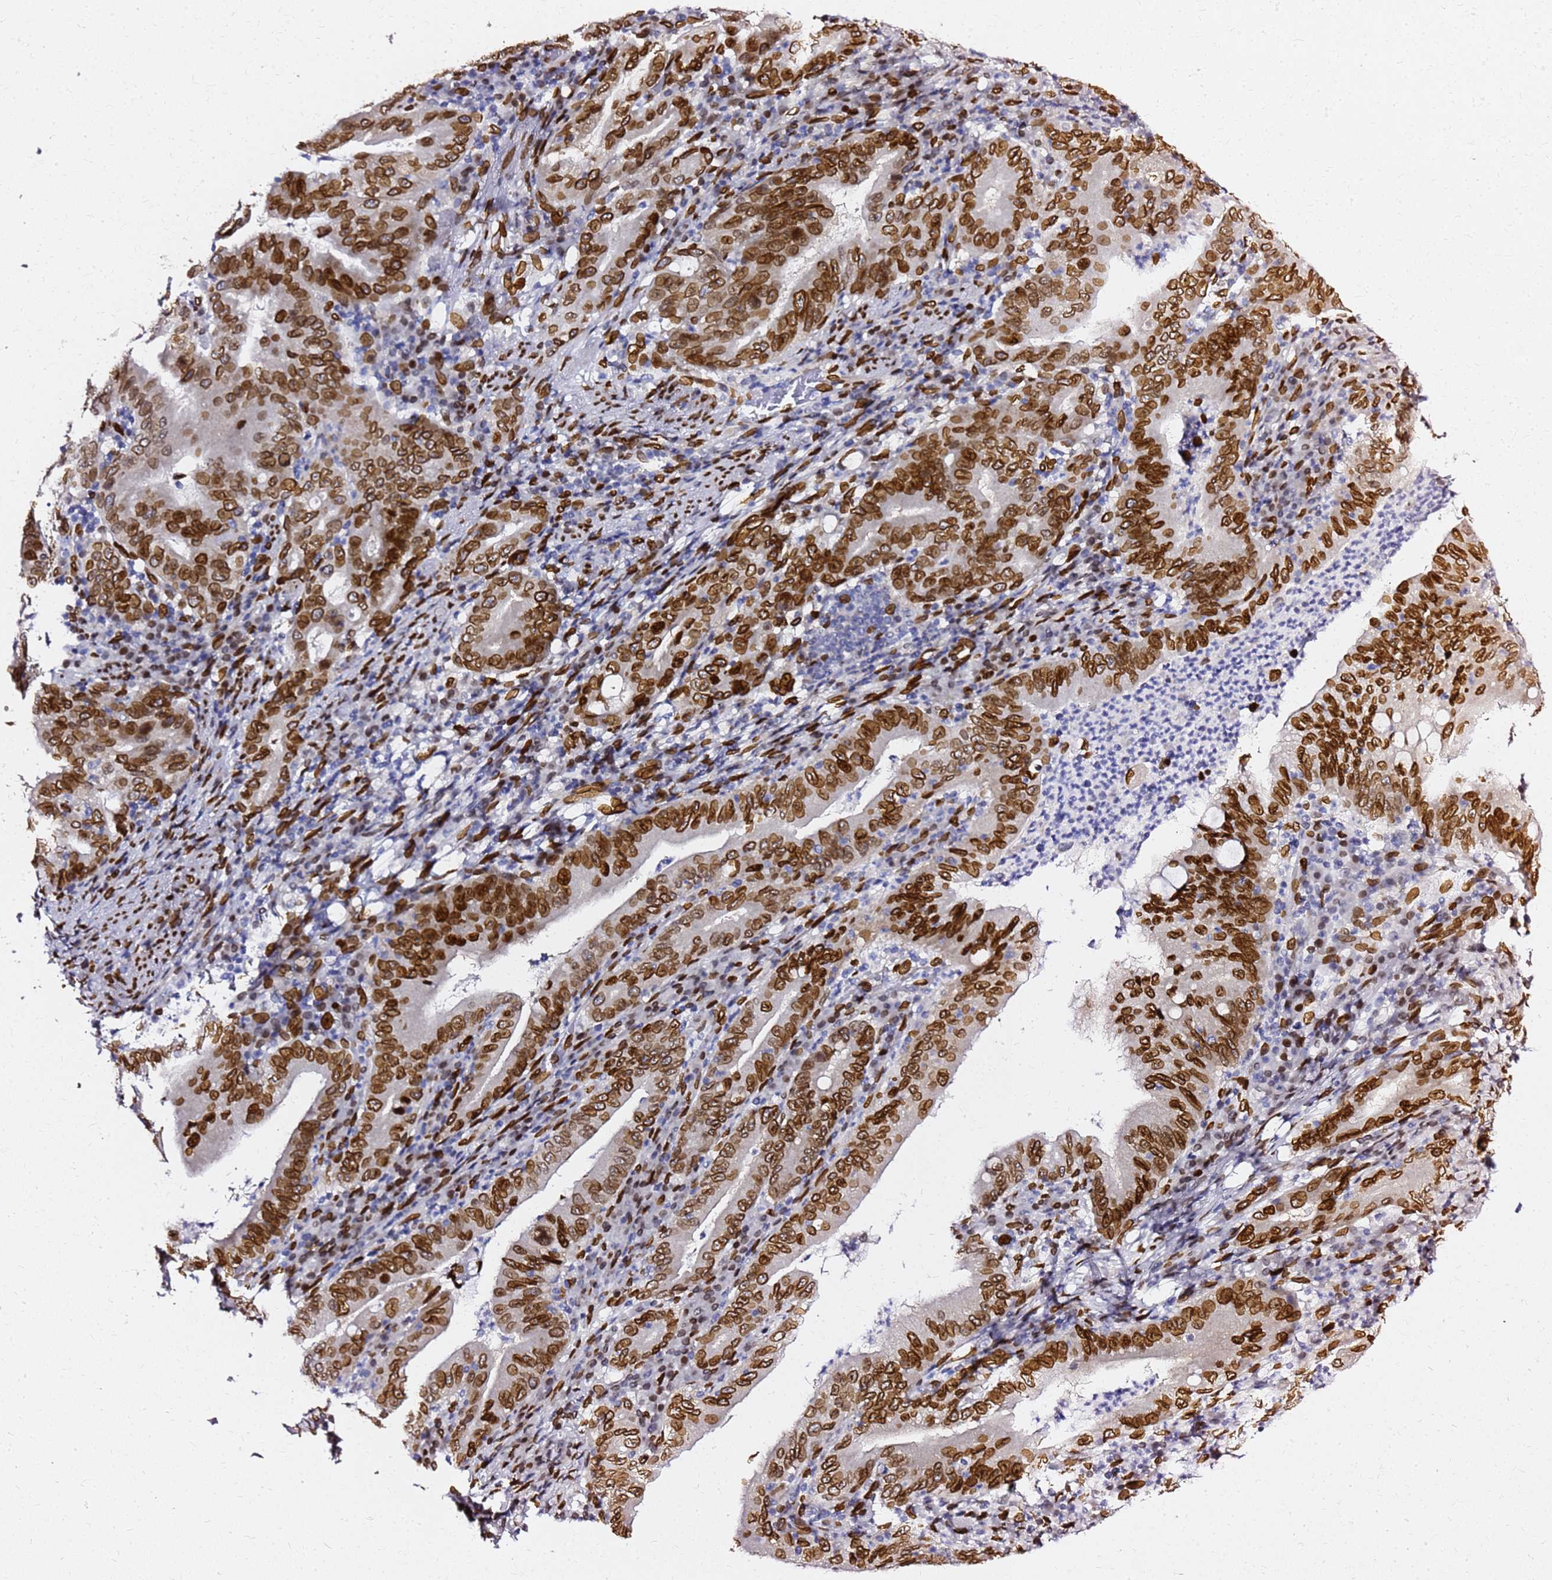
{"staining": {"intensity": "strong", "quantity": ">75%", "location": "cytoplasmic/membranous,nuclear"}, "tissue": "stomach cancer", "cell_type": "Tumor cells", "image_type": "cancer", "snomed": [{"axis": "morphology", "description": "Normal tissue, NOS"}, {"axis": "morphology", "description": "Adenocarcinoma, NOS"}, {"axis": "topography", "description": "Esophagus"}, {"axis": "topography", "description": "Stomach, upper"}, {"axis": "topography", "description": "Peripheral nerve tissue"}], "caption": "IHC (DAB) staining of human stomach cancer shows strong cytoplasmic/membranous and nuclear protein positivity in about >75% of tumor cells. (DAB (3,3'-diaminobenzidine) IHC, brown staining for protein, blue staining for nuclei).", "gene": "C6orf141", "patient": {"sex": "male", "age": 62}}